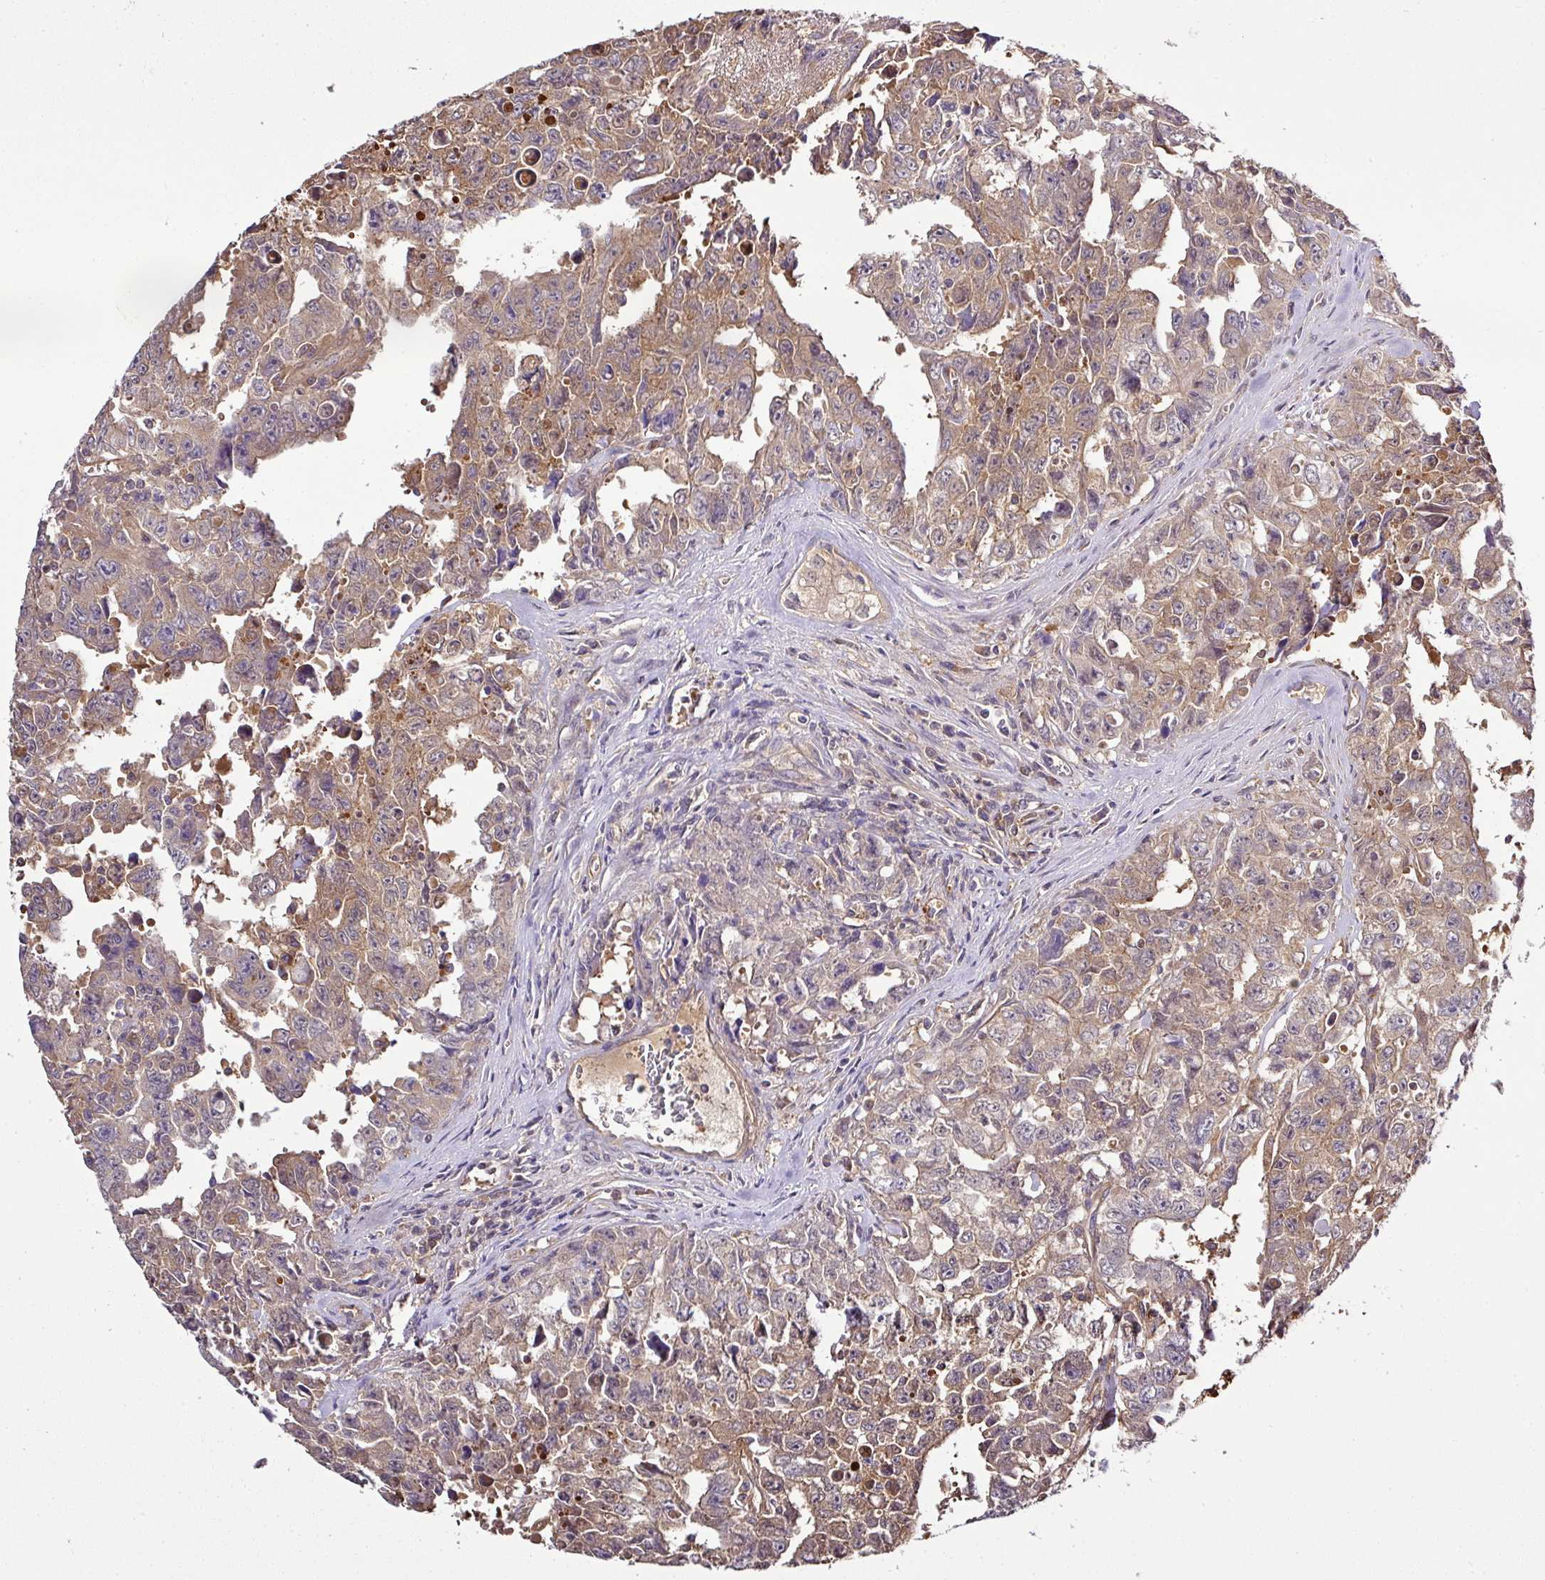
{"staining": {"intensity": "weak", "quantity": ">75%", "location": "cytoplasmic/membranous"}, "tissue": "testis cancer", "cell_type": "Tumor cells", "image_type": "cancer", "snomed": [{"axis": "morphology", "description": "Carcinoma, Embryonal, NOS"}, {"axis": "topography", "description": "Testis"}], "caption": "Tumor cells reveal weak cytoplasmic/membranous positivity in approximately >75% of cells in testis embryonal carcinoma.", "gene": "TMEM107", "patient": {"sex": "male", "age": 24}}